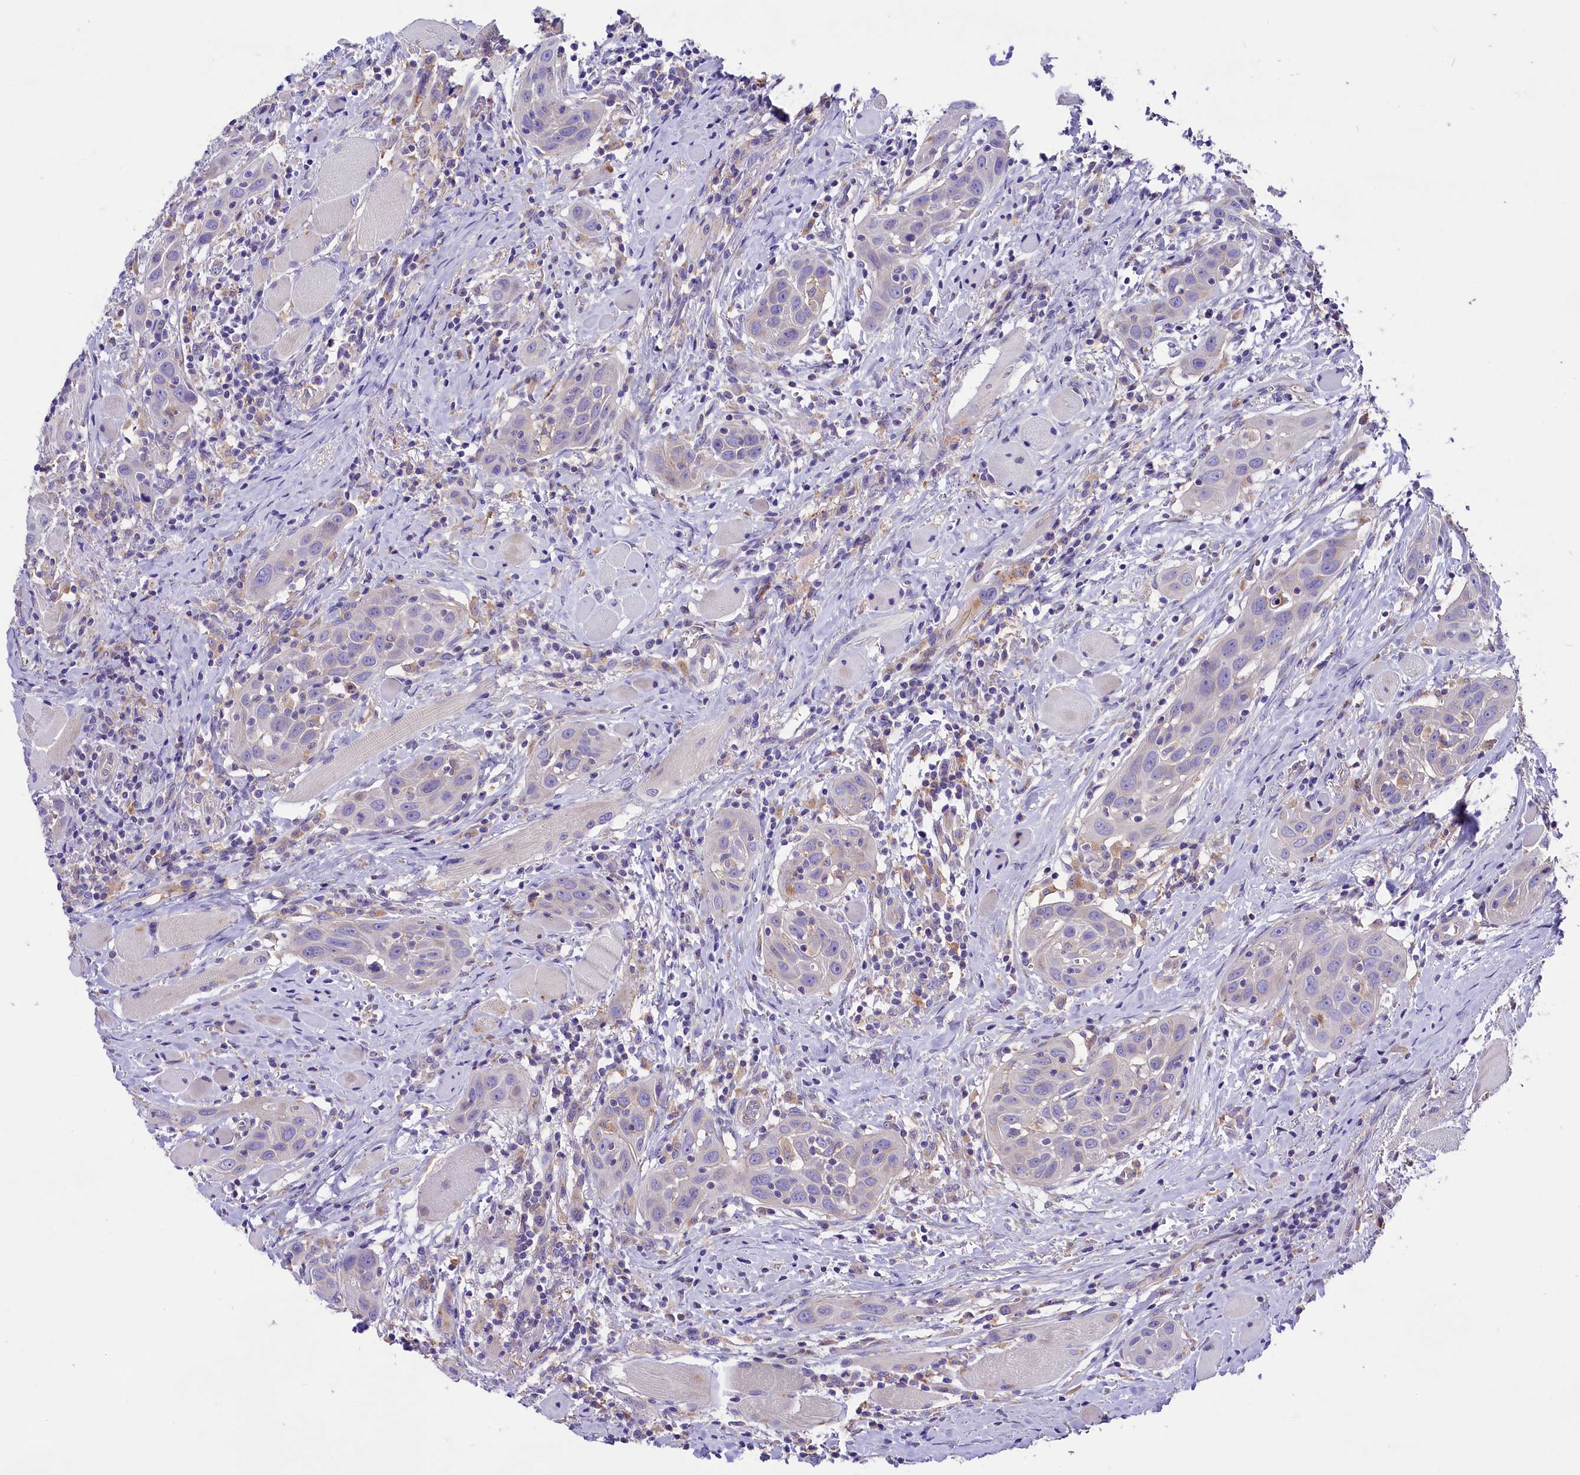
{"staining": {"intensity": "negative", "quantity": "none", "location": "none"}, "tissue": "head and neck cancer", "cell_type": "Tumor cells", "image_type": "cancer", "snomed": [{"axis": "morphology", "description": "Squamous cell carcinoma, NOS"}, {"axis": "topography", "description": "Oral tissue"}, {"axis": "topography", "description": "Head-Neck"}], "caption": "High magnification brightfield microscopy of head and neck squamous cell carcinoma stained with DAB (brown) and counterstained with hematoxylin (blue): tumor cells show no significant positivity.", "gene": "PEMT", "patient": {"sex": "female", "age": 50}}